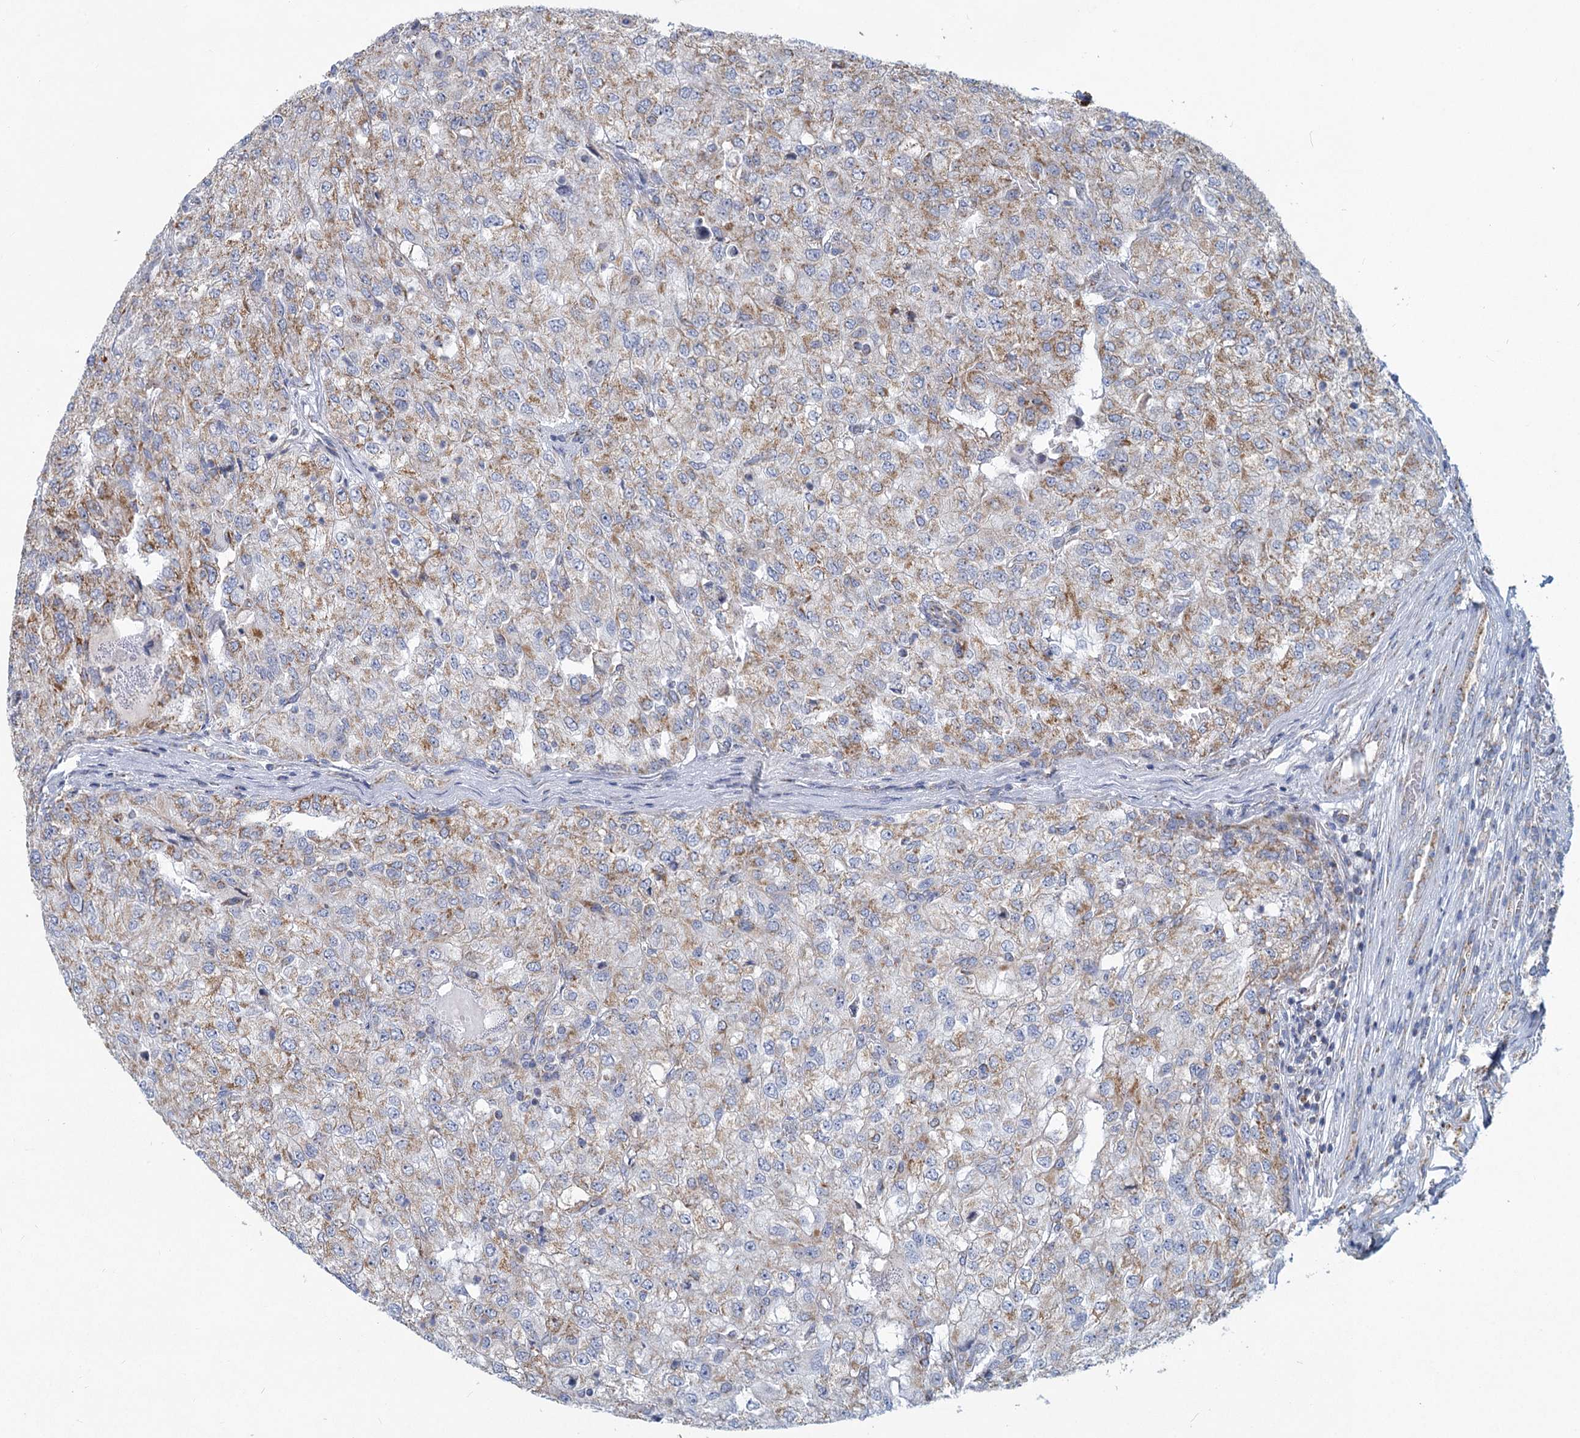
{"staining": {"intensity": "weak", "quantity": ">75%", "location": "cytoplasmic/membranous"}, "tissue": "renal cancer", "cell_type": "Tumor cells", "image_type": "cancer", "snomed": [{"axis": "morphology", "description": "Adenocarcinoma, NOS"}, {"axis": "topography", "description": "Kidney"}], "caption": "IHC image of human renal cancer stained for a protein (brown), which demonstrates low levels of weak cytoplasmic/membranous expression in about >75% of tumor cells.", "gene": "NDUFC2", "patient": {"sex": "female", "age": 54}}